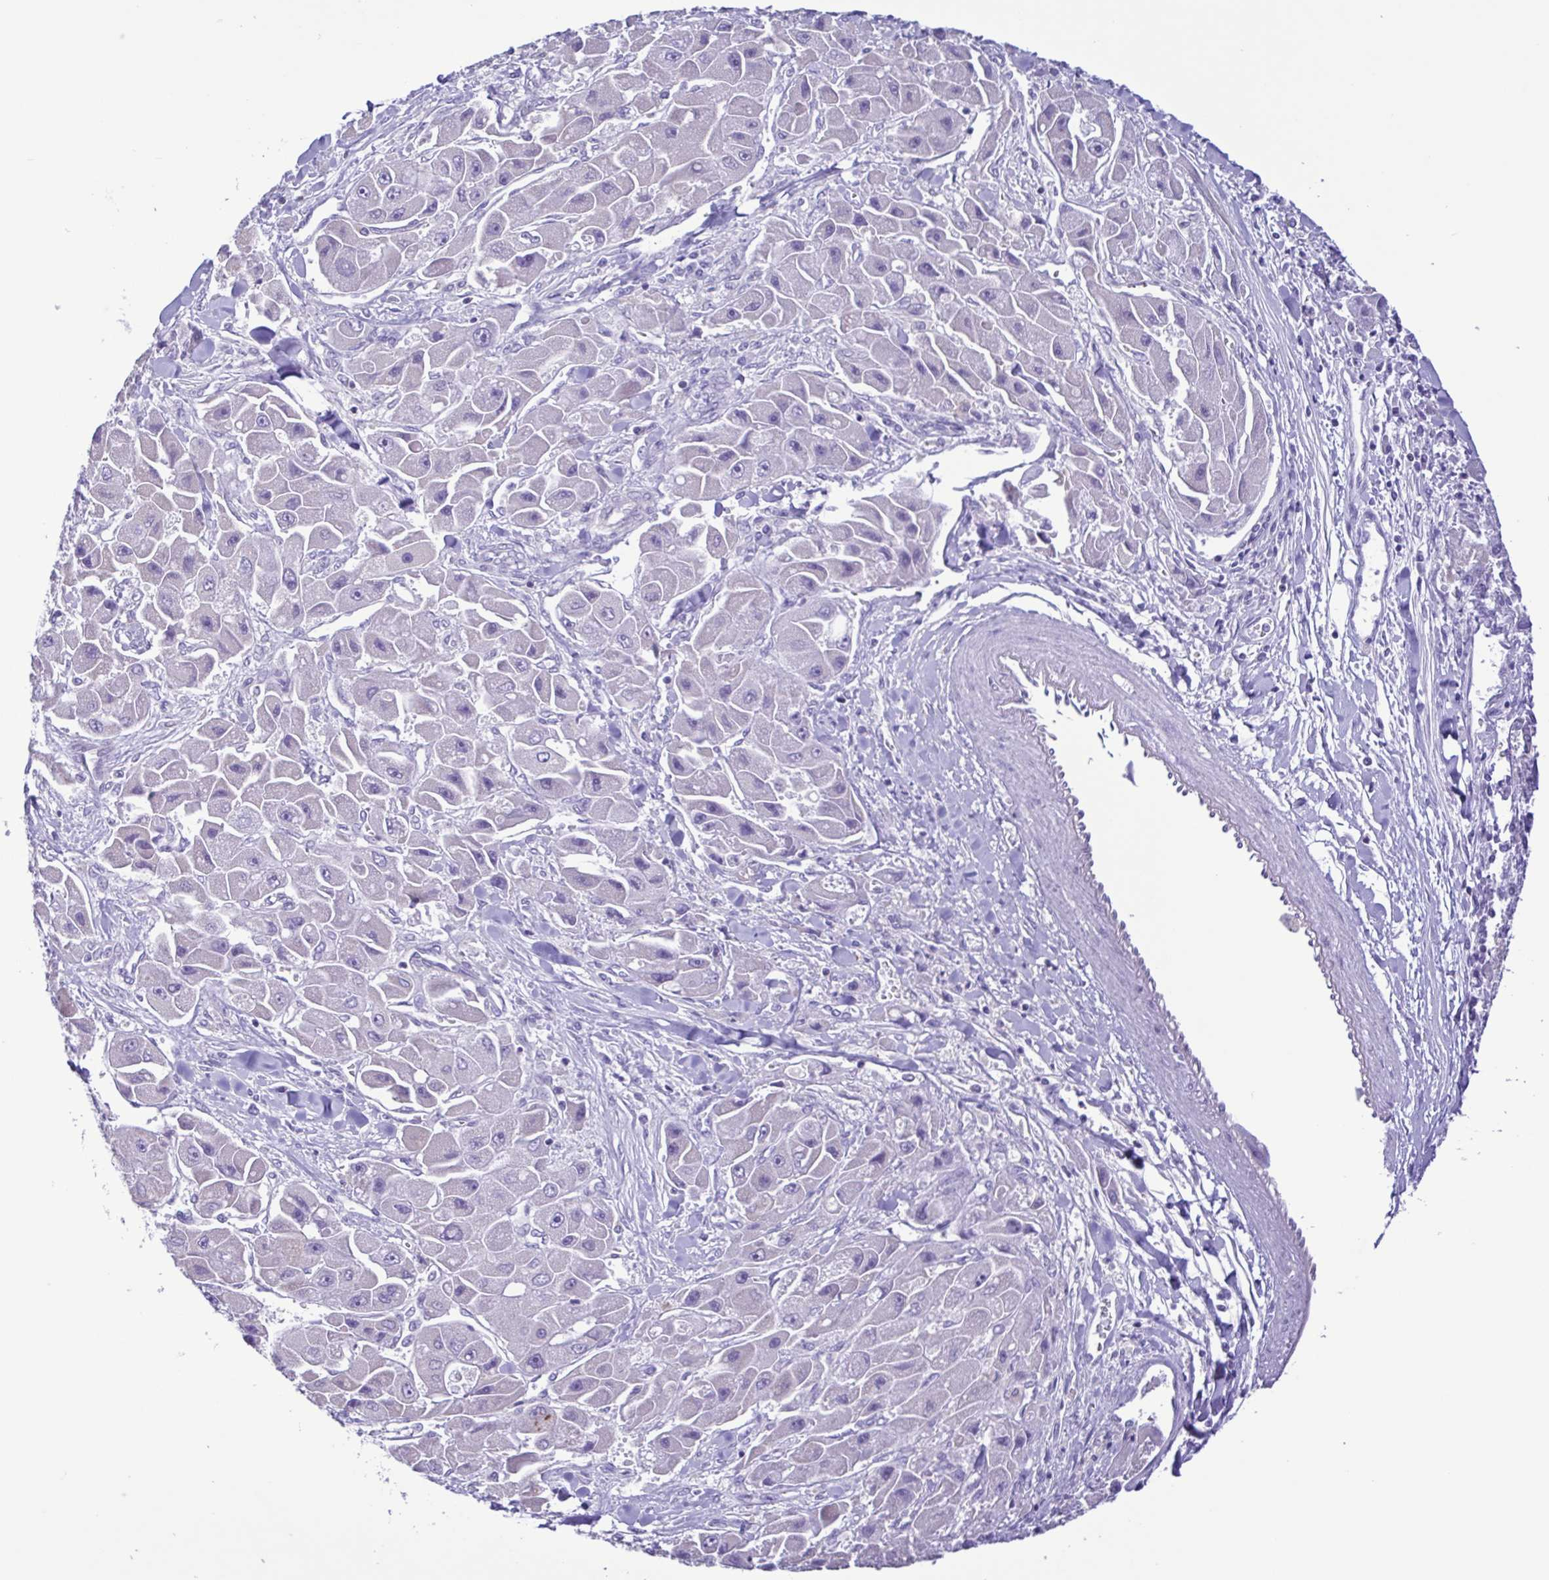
{"staining": {"intensity": "negative", "quantity": "none", "location": "none"}, "tissue": "liver cancer", "cell_type": "Tumor cells", "image_type": "cancer", "snomed": [{"axis": "morphology", "description": "Carcinoma, Hepatocellular, NOS"}, {"axis": "topography", "description": "Liver"}], "caption": "There is no significant staining in tumor cells of hepatocellular carcinoma (liver).", "gene": "CYP17A1", "patient": {"sex": "male", "age": 24}}